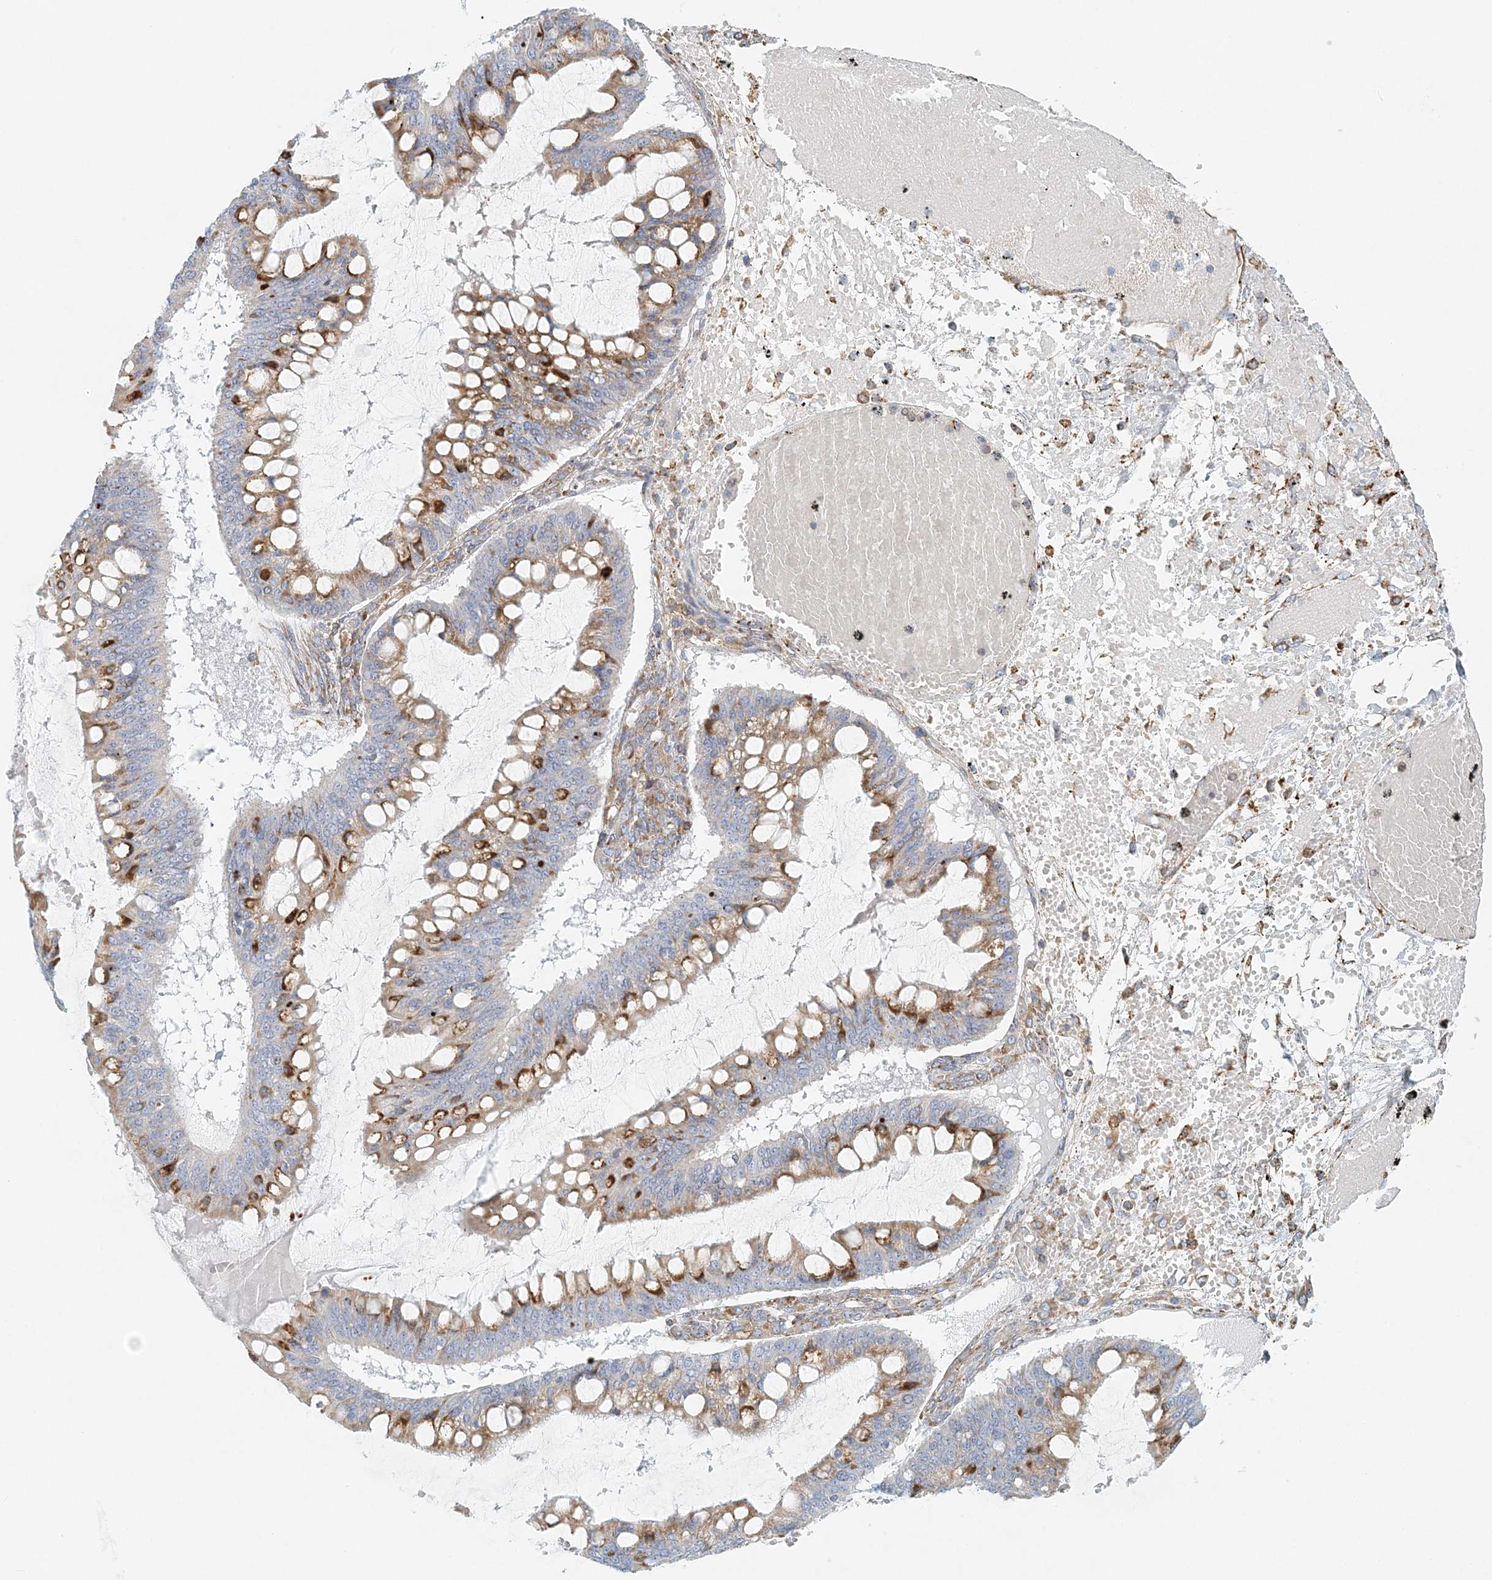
{"staining": {"intensity": "moderate", "quantity": "25%-75%", "location": "cytoplasmic/membranous"}, "tissue": "ovarian cancer", "cell_type": "Tumor cells", "image_type": "cancer", "snomed": [{"axis": "morphology", "description": "Cystadenocarcinoma, mucinous, NOS"}, {"axis": "topography", "description": "Ovary"}], "caption": "Immunohistochemical staining of human mucinous cystadenocarcinoma (ovarian) shows medium levels of moderate cytoplasmic/membranous expression in approximately 25%-75% of tumor cells.", "gene": "STK11IP", "patient": {"sex": "female", "age": 73}}